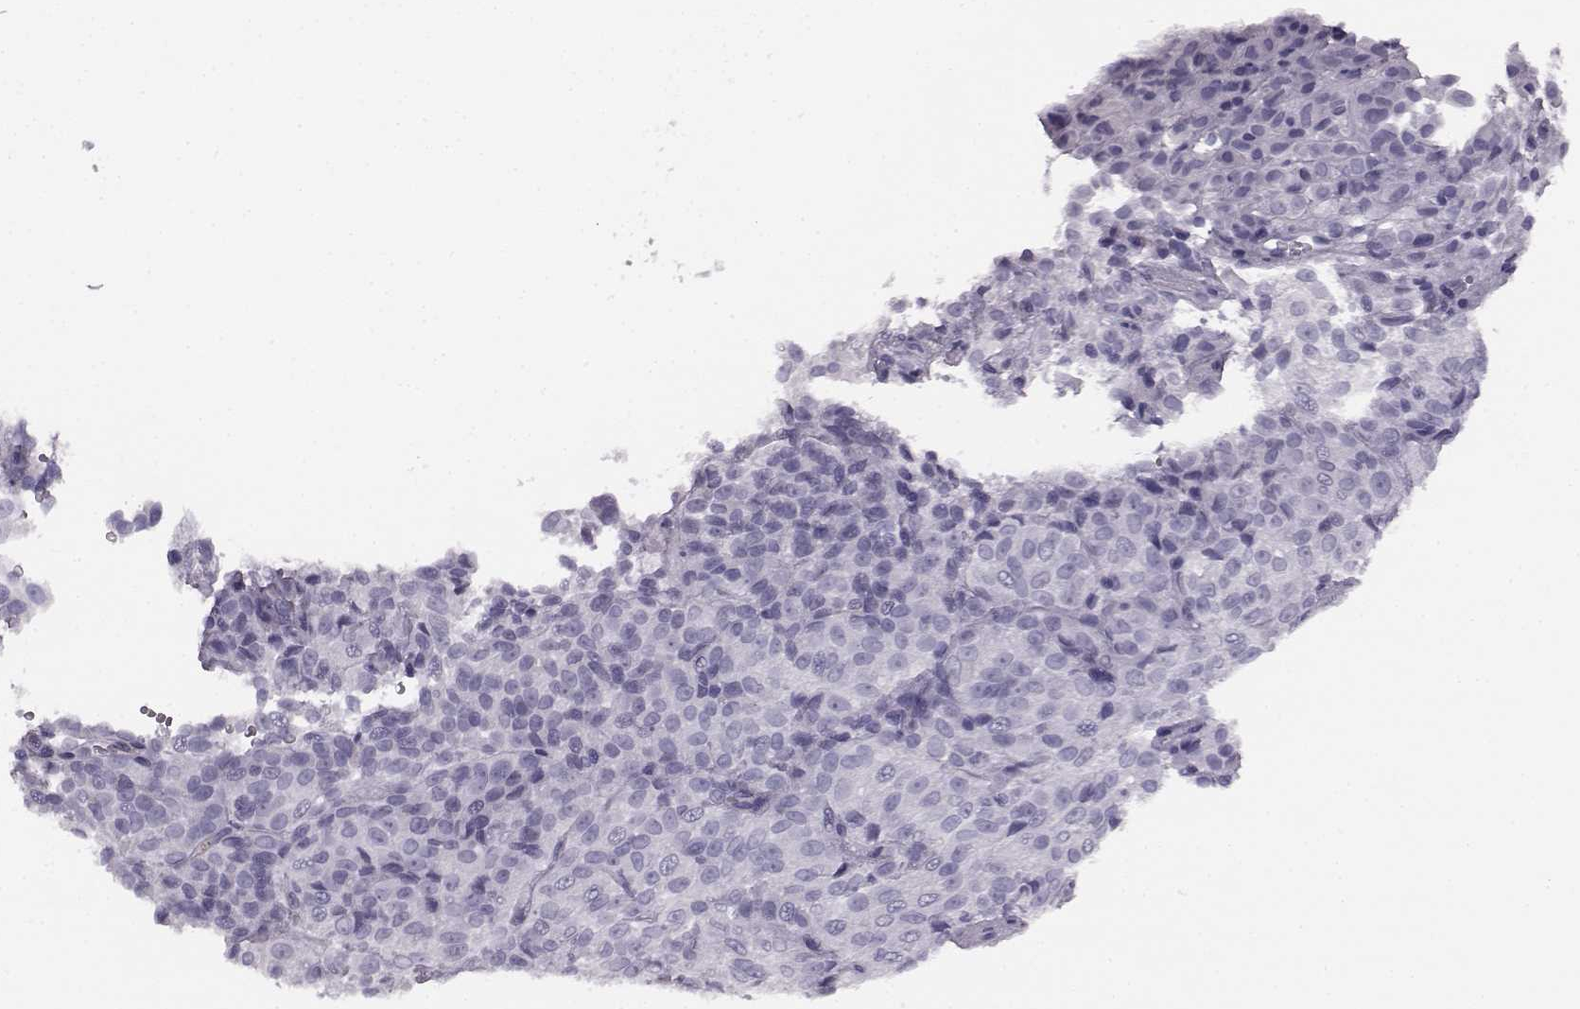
{"staining": {"intensity": "negative", "quantity": "none", "location": "none"}, "tissue": "melanoma", "cell_type": "Tumor cells", "image_type": "cancer", "snomed": [{"axis": "morphology", "description": "Malignant melanoma, Metastatic site"}, {"axis": "topography", "description": "Brain"}], "caption": "Malignant melanoma (metastatic site) was stained to show a protein in brown. There is no significant staining in tumor cells. (DAB immunohistochemistry (IHC) visualized using brightfield microscopy, high magnification).", "gene": "JSRP1", "patient": {"sex": "female", "age": 56}}